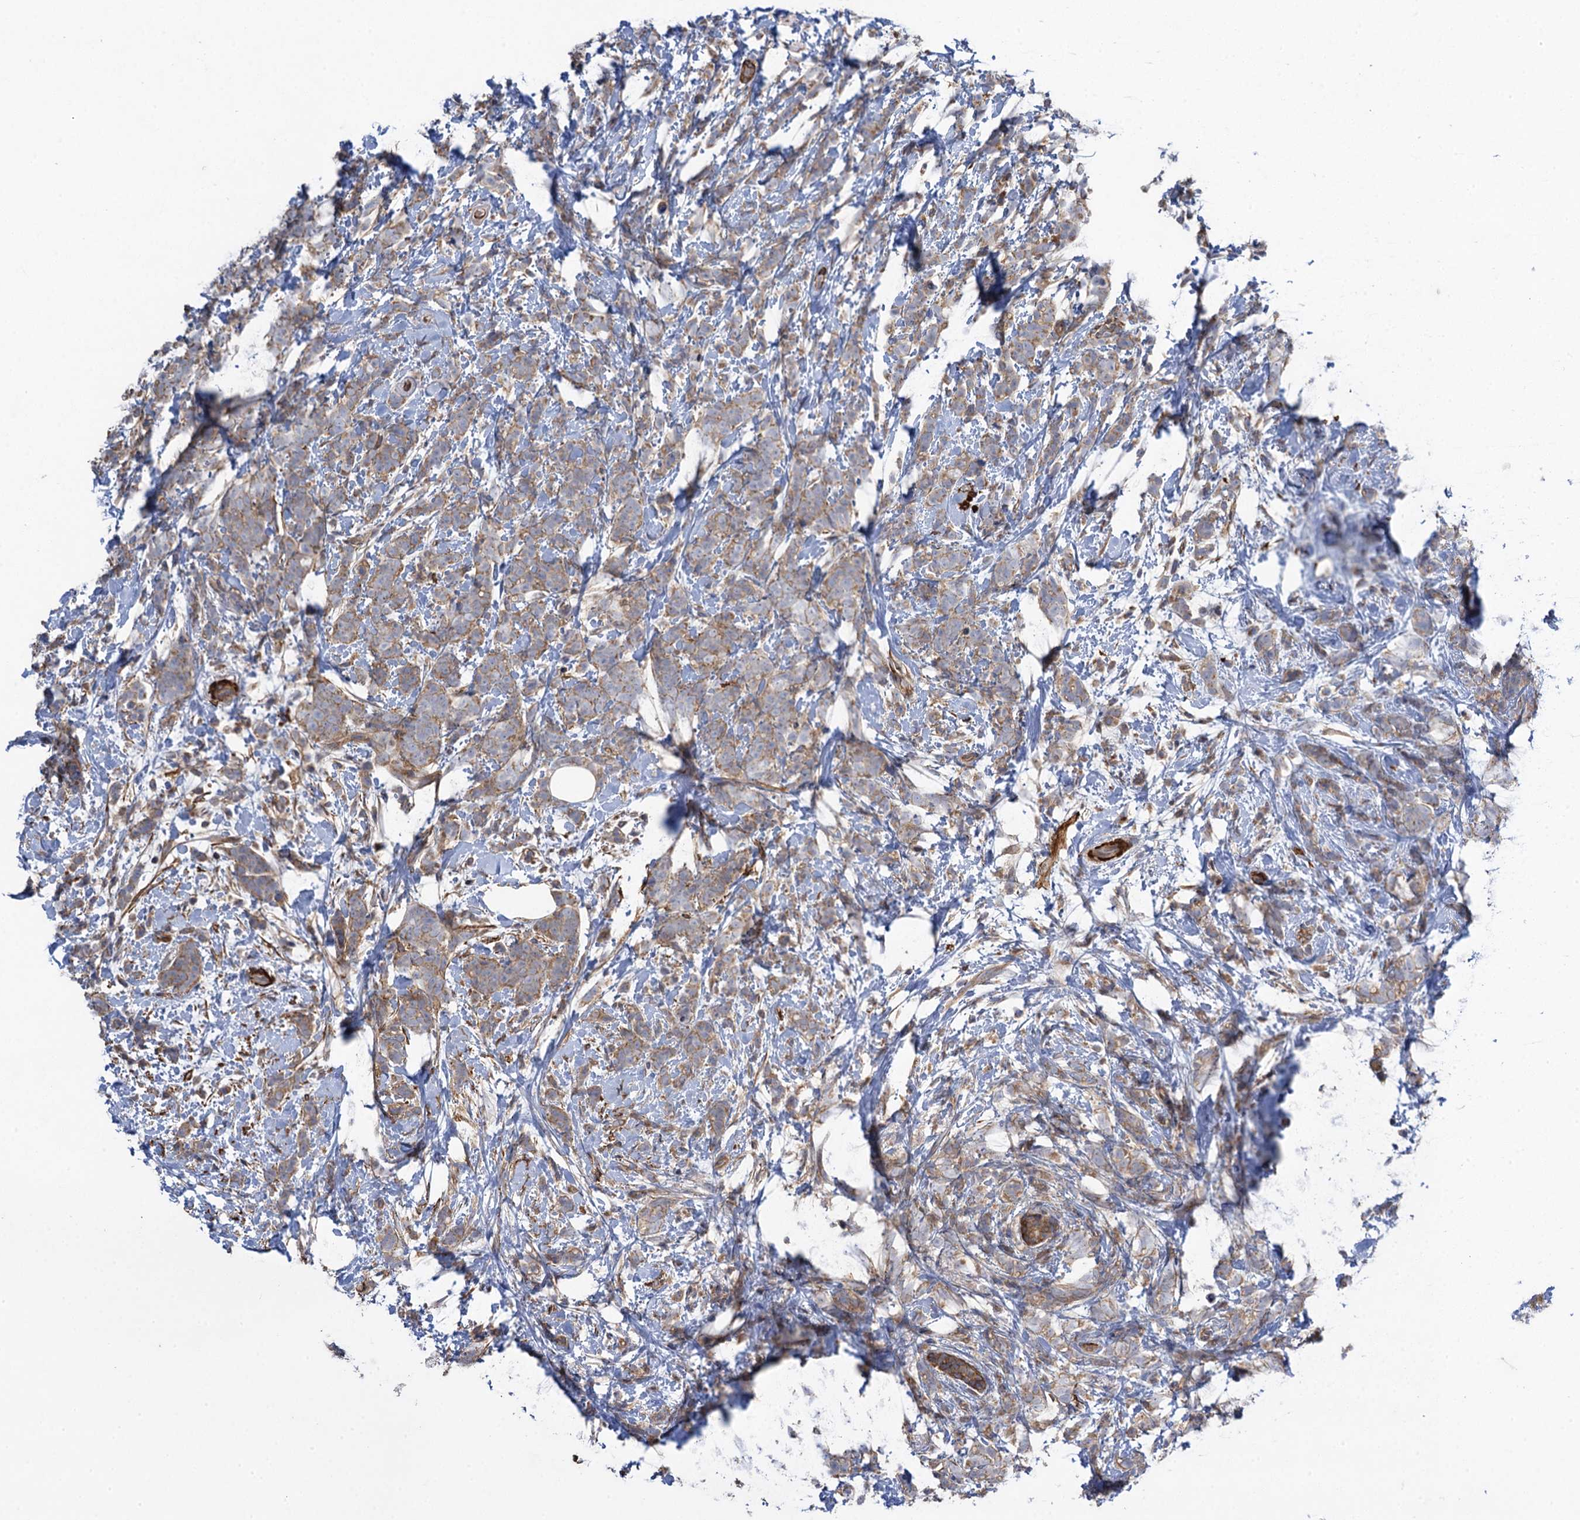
{"staining": {"intensity": "moderate", "quantity": "<25%", "location": "cytoplasmic/membranous"}, "tissue": "breast cancer", "cell_type": "Tumor cells", "image_type": "cancer", "snomed": [{"axis": "morphology", "description": "Lobular carcinoma"}, {"axis": "topography", "description": "Breast"}], "caption": "A histopathology image showing moderate cytoplasmic/membranous expression in about <25% of tumor cells in breast lobular carcinoma, as visualized by brown immunohistochemical staining.", "gene": "WDR88", "patient": {"sex": "female", "age": 58}}